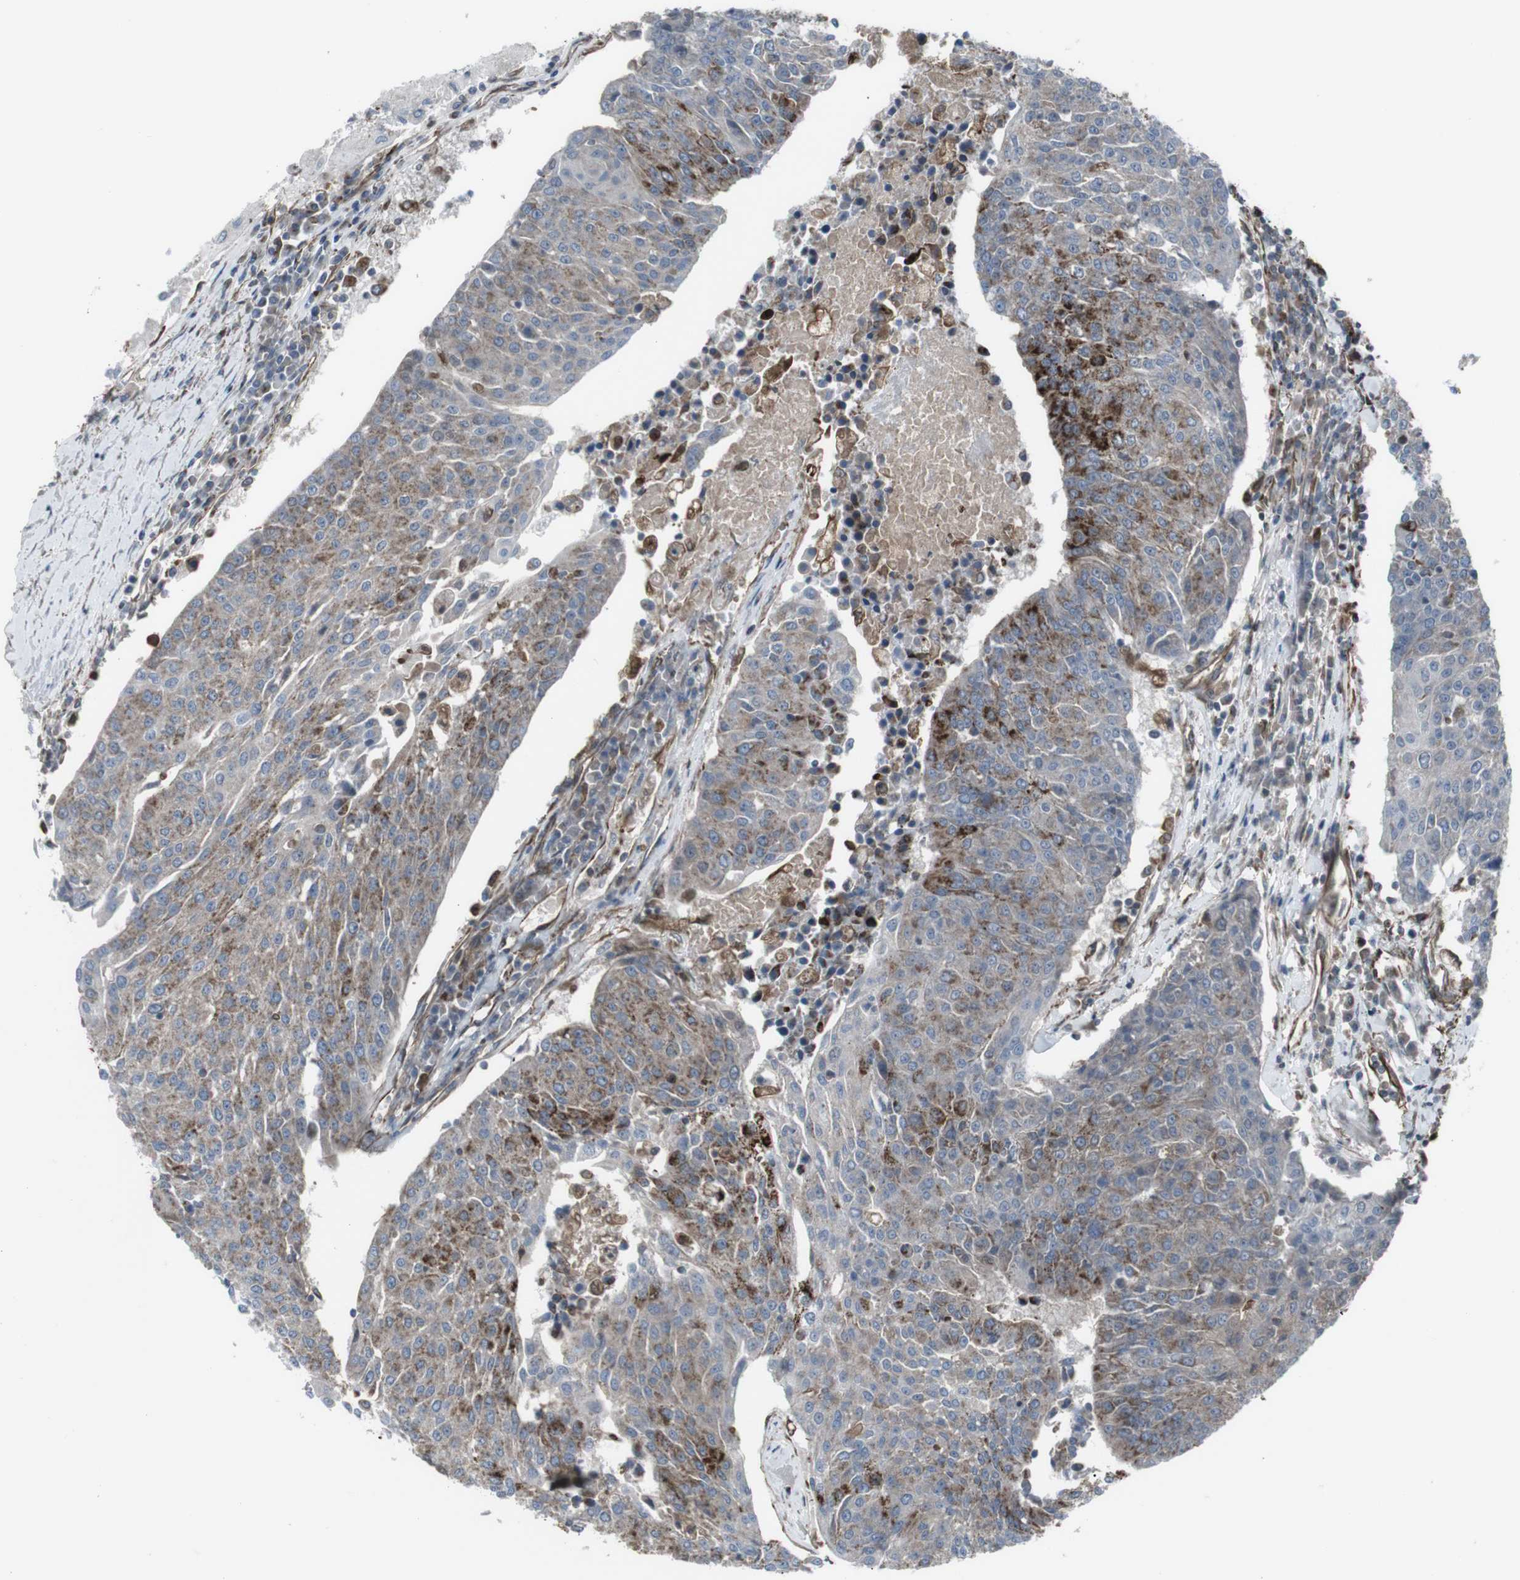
{"staining": {"intensity": "strong", "quantity": "25%-75%", "location": "cytoplasmic/membranous"}, "tissue": "urothelial cancer", "cell_type": "Tumor cells", "image_type": "cancer", "snomed": [{"axis": "morphology", "description": "Urothelial carcinoma, High grade"}, {"axis": "topography", "description": "Urinary bladder"}], "caption": "Urothelial cancer stained with DAB immunohistochemistry shows high levels of strong cytoplasmic/membranous positivity in approximately 25%-75% of tumor cells. (IHC, brightfield microscopy, high magnification).", "gene": "TMEM141", "patient": {"sex": "female", "age": 85}}